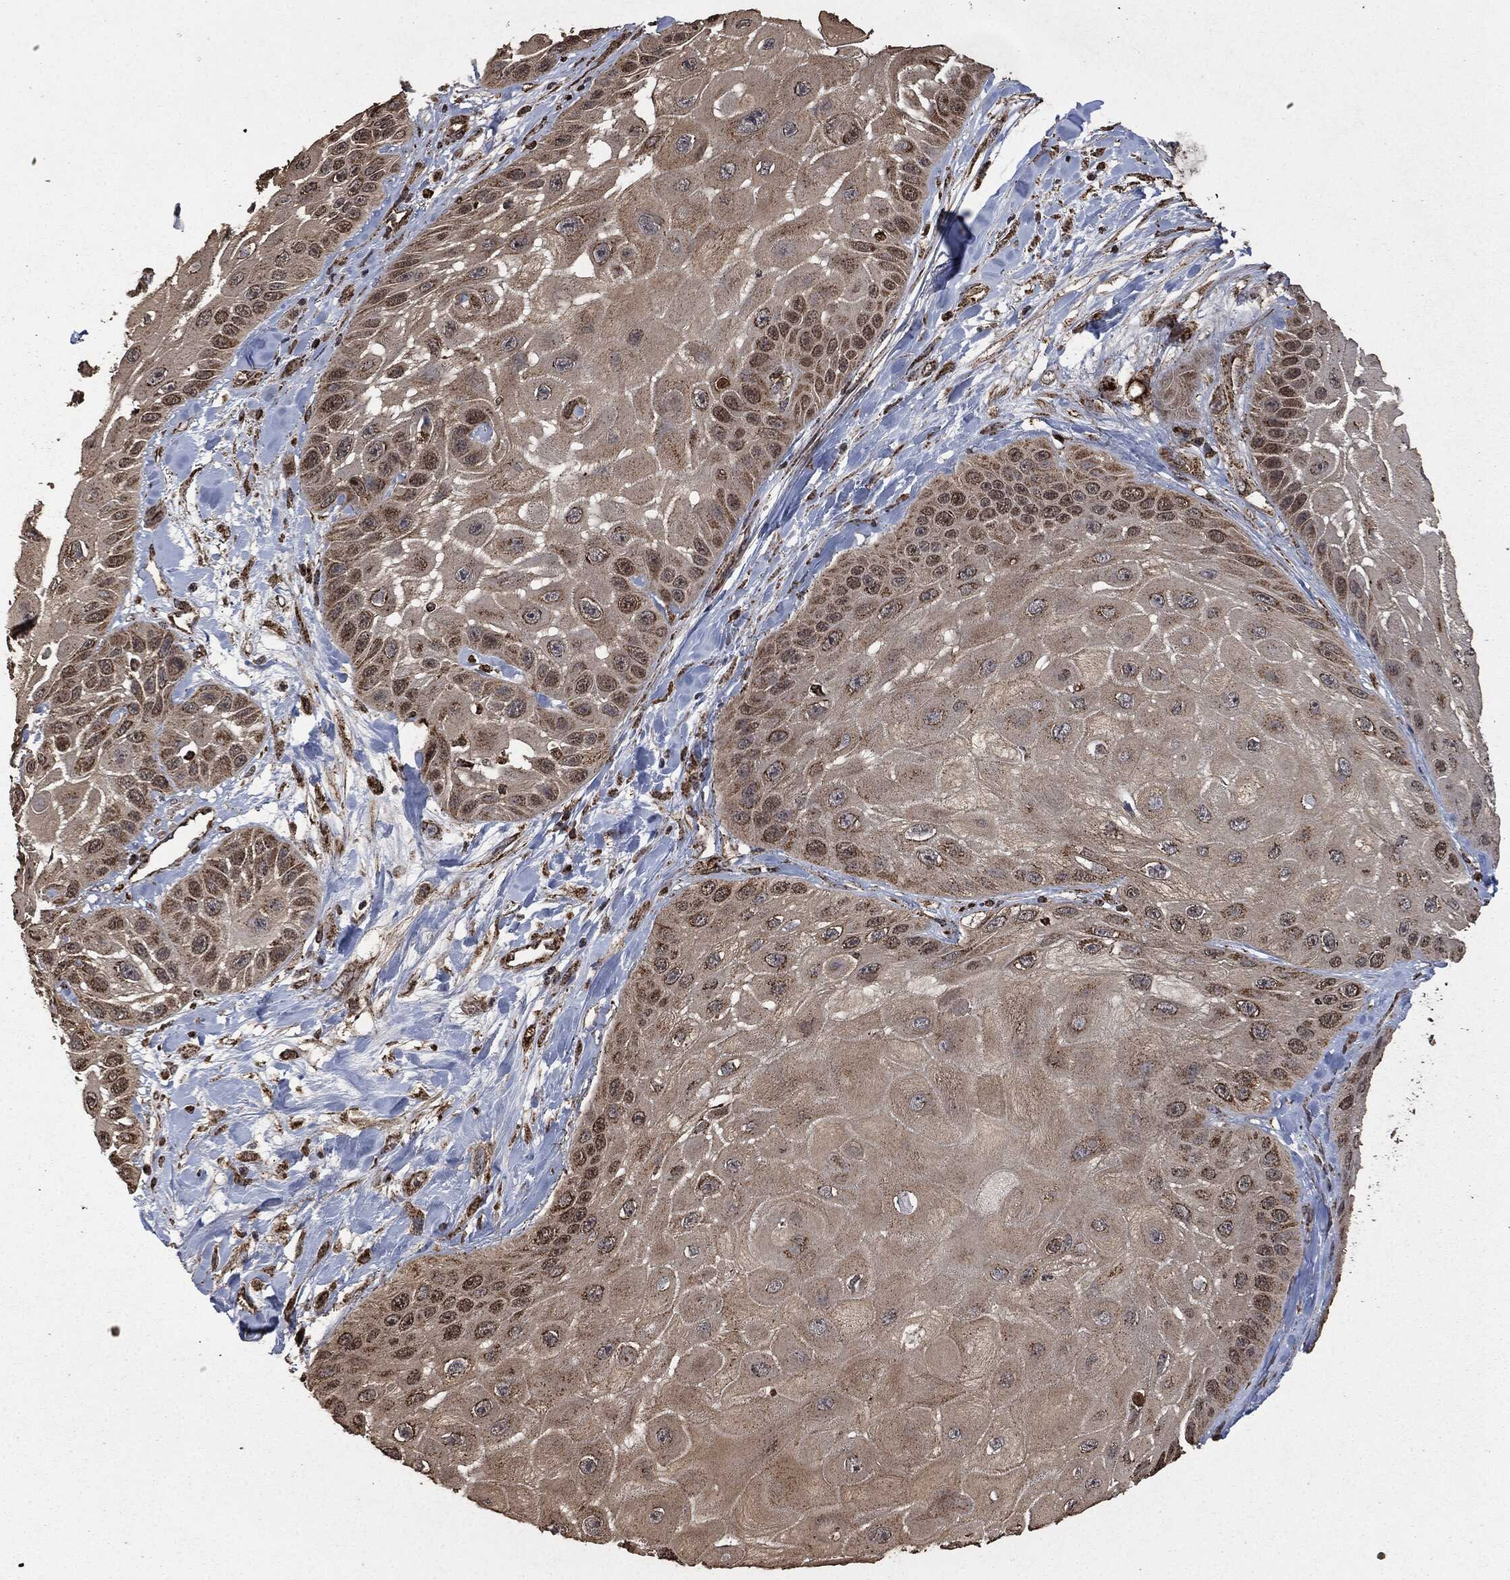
{"staining": {"intensity": "strong", "quantity": "25%-75%", "location": "cytoplasmic/membranous"}, "tissue": "skin cancer", "cell_type": "Tumor cells", "image_type": "cancer", "snomed": [{"axis": "morphology", "description": "Normal tissue, NOS"}, {"axis": "morphology", "description": "Squamous cell carcinoma, NOS"}, {"axis": "topography", "description": "Skin"}], "caption": "Immunohistochemical staining of skin cancer demonstrates high levels of strong cytoplasmic/membranous expression in approximately 25%-75% of tumor cells.", "gene": "LIG3", "patient": {"sex": "male", "age": 79}}